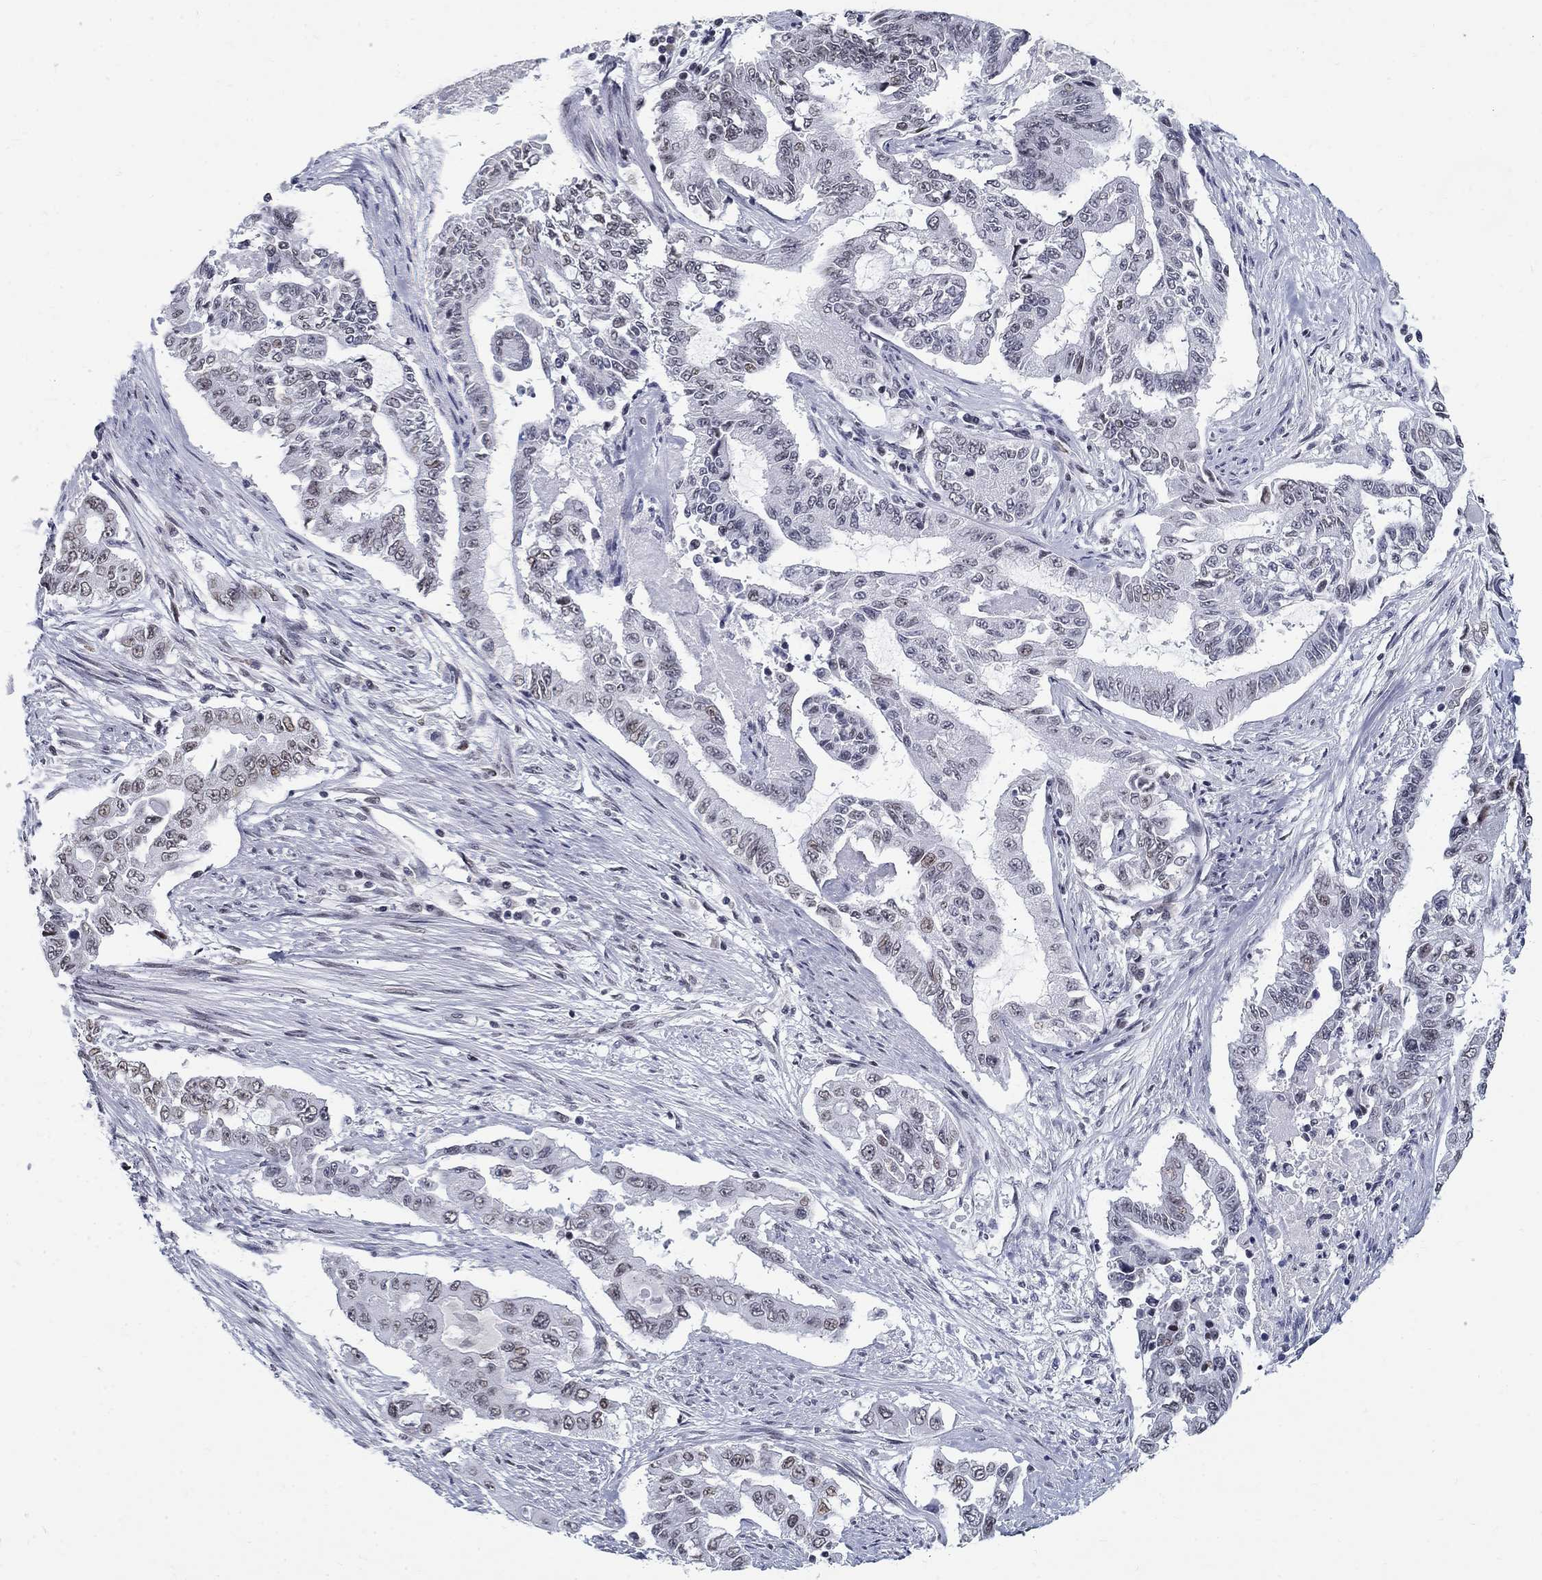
{"staining": {"intensity": "weak", "quantity": "<25%", "location": "nuclear"}, "tissue": "endometrial cancer", "cell_type": "Tumor cells", "image_type": "cancer", "snomed": [{"axis": "morphology", "description": "Adenocarcinoma, NOS"}, {"axis": "topography", "description": "Uterus"}], "caption": "There is no significant staining in tumor cells of endometrial cancer.", "gene": "BHLHE22", "patient": {"sex": "female", "age": 59}}